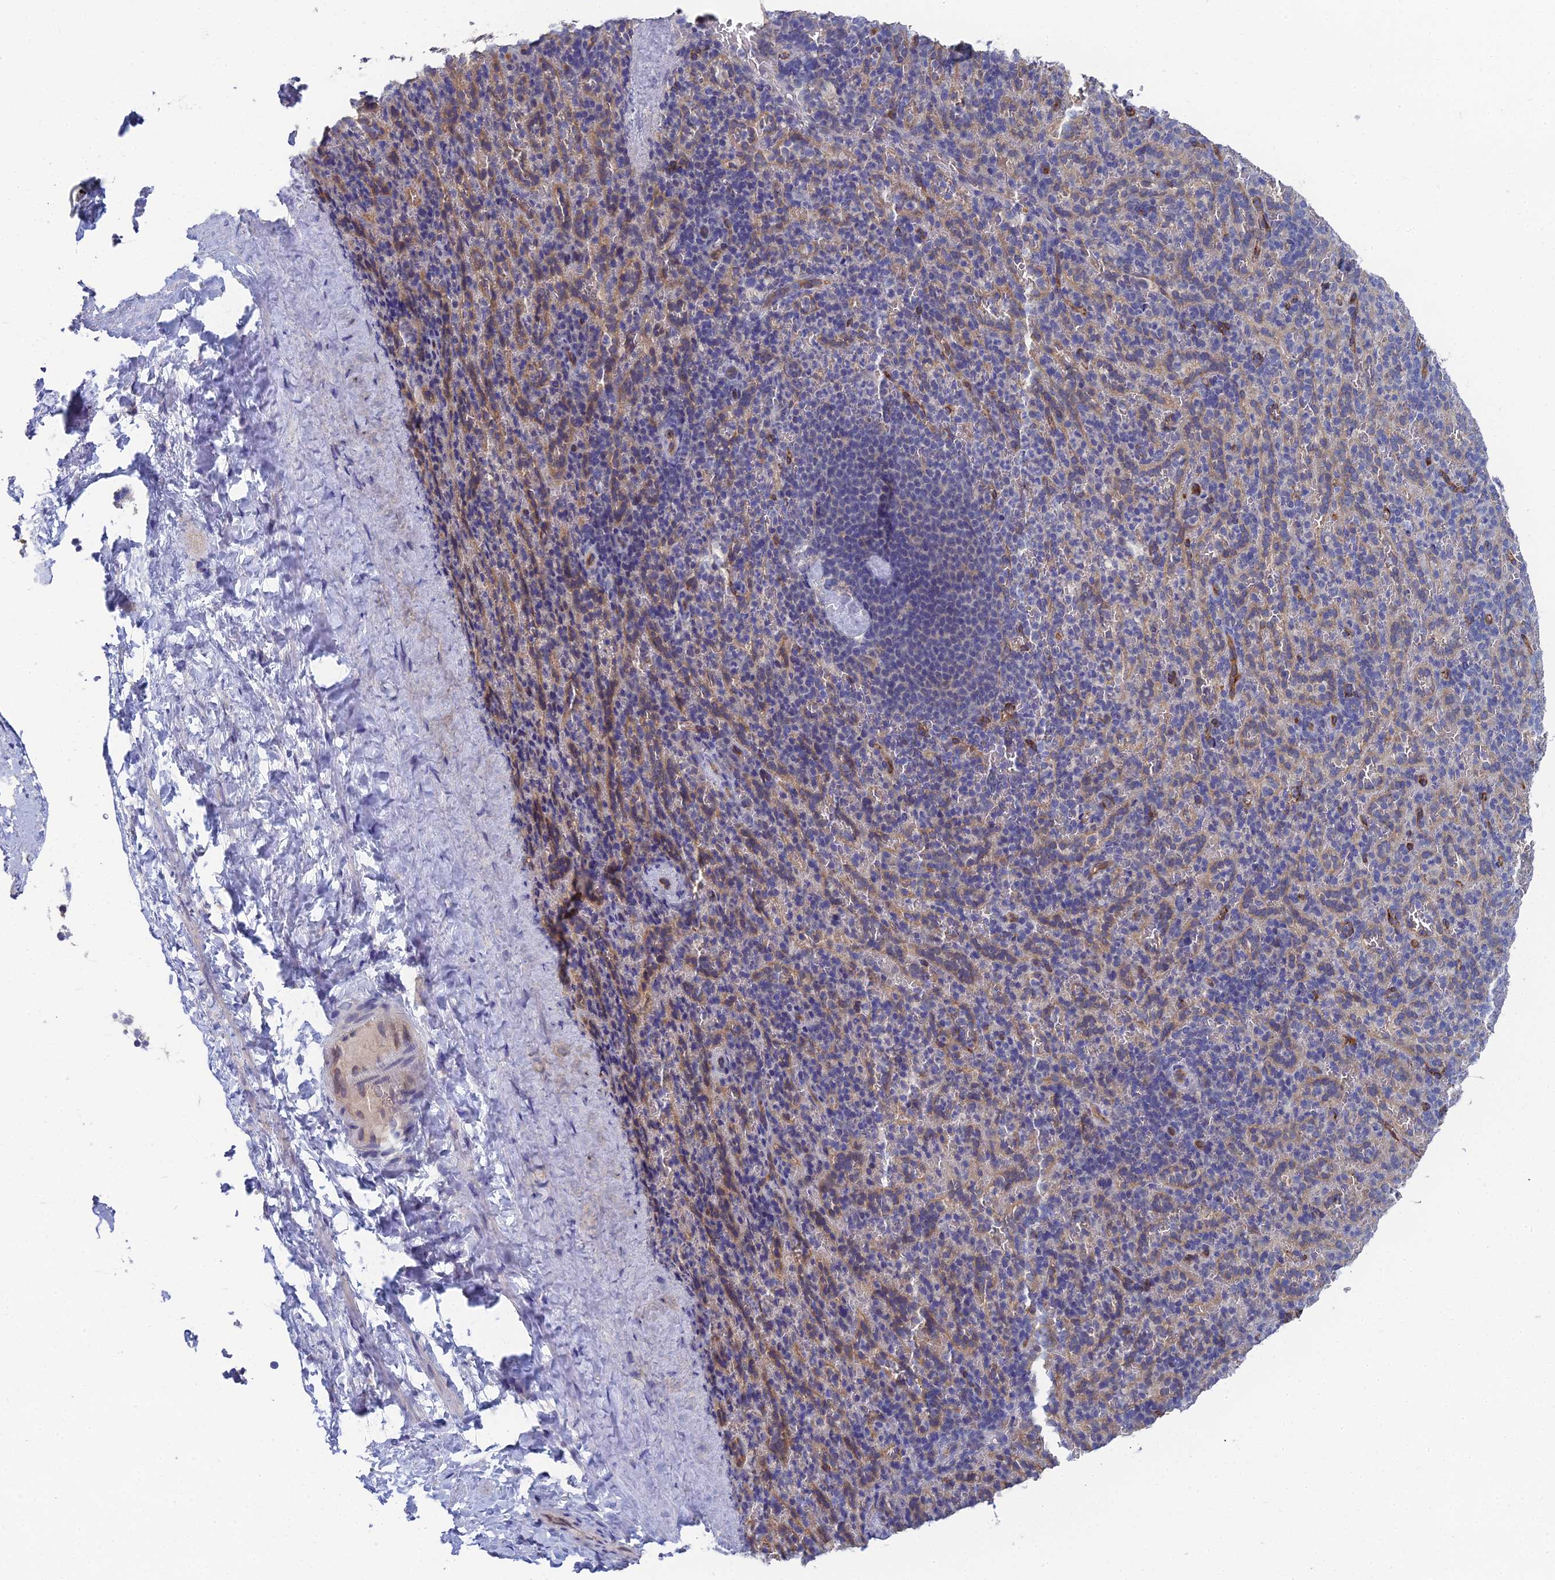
{"staining": {"intensity": "negative", "quantity": "none", "location": "none"}, "tissue": "spleen", "cell_type": "Cells in red pulp", "image_type": "normal", "snomed": [{"axis": "morphology", "description": "Normal tissue, NOS"}, {"axis": "topography", "description": "Spleen"}], "caption": "An immunohistochemistry (IHC) image of unremarkable spleen is shown. There is no staining in cells in red pulp of spleen.", "gene": "RDX", "patient": {"sex": "female", "age": 21}}